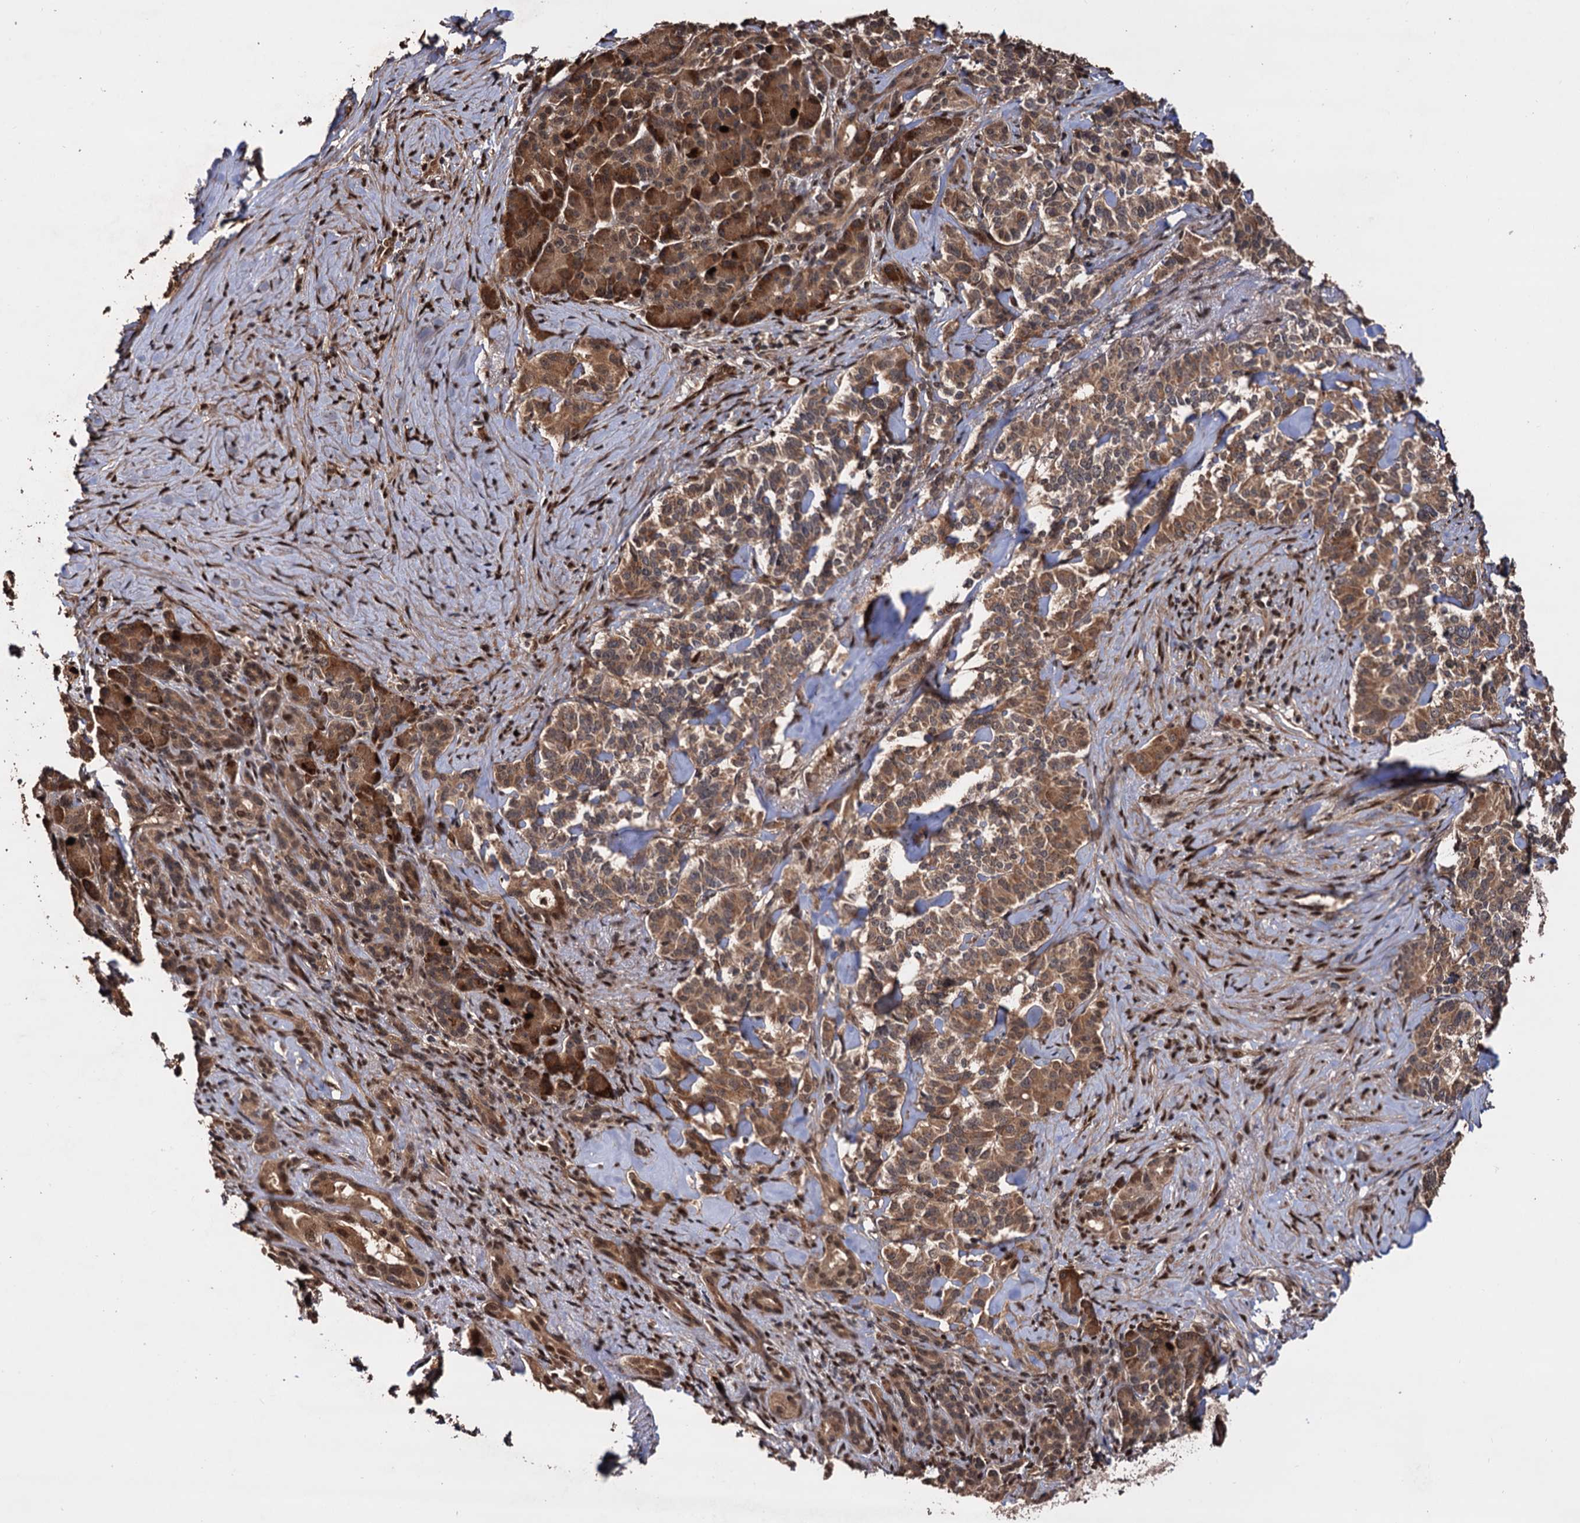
{"staining": {"intensity": "moderate", "quantity": ">75%", "location": "cytoplasmic/membranous"}, "tissue": "pancreatic cancer", "cell_type": "Tumor cells", "image_type": "cancer", "snomed": [{"axis": "morphology", "description": "Adenocarcinoma, NOS"}, {"axis": "topography", "description": "Pancreas"}], "caption": "Moderate cytoplasmic/membranous protein positivity is identified in about >75% of tumor cells in adenocarcinoma (pancreatic).", "gene": "PIGB", "patient": {"sex": "female", "age": 74}}